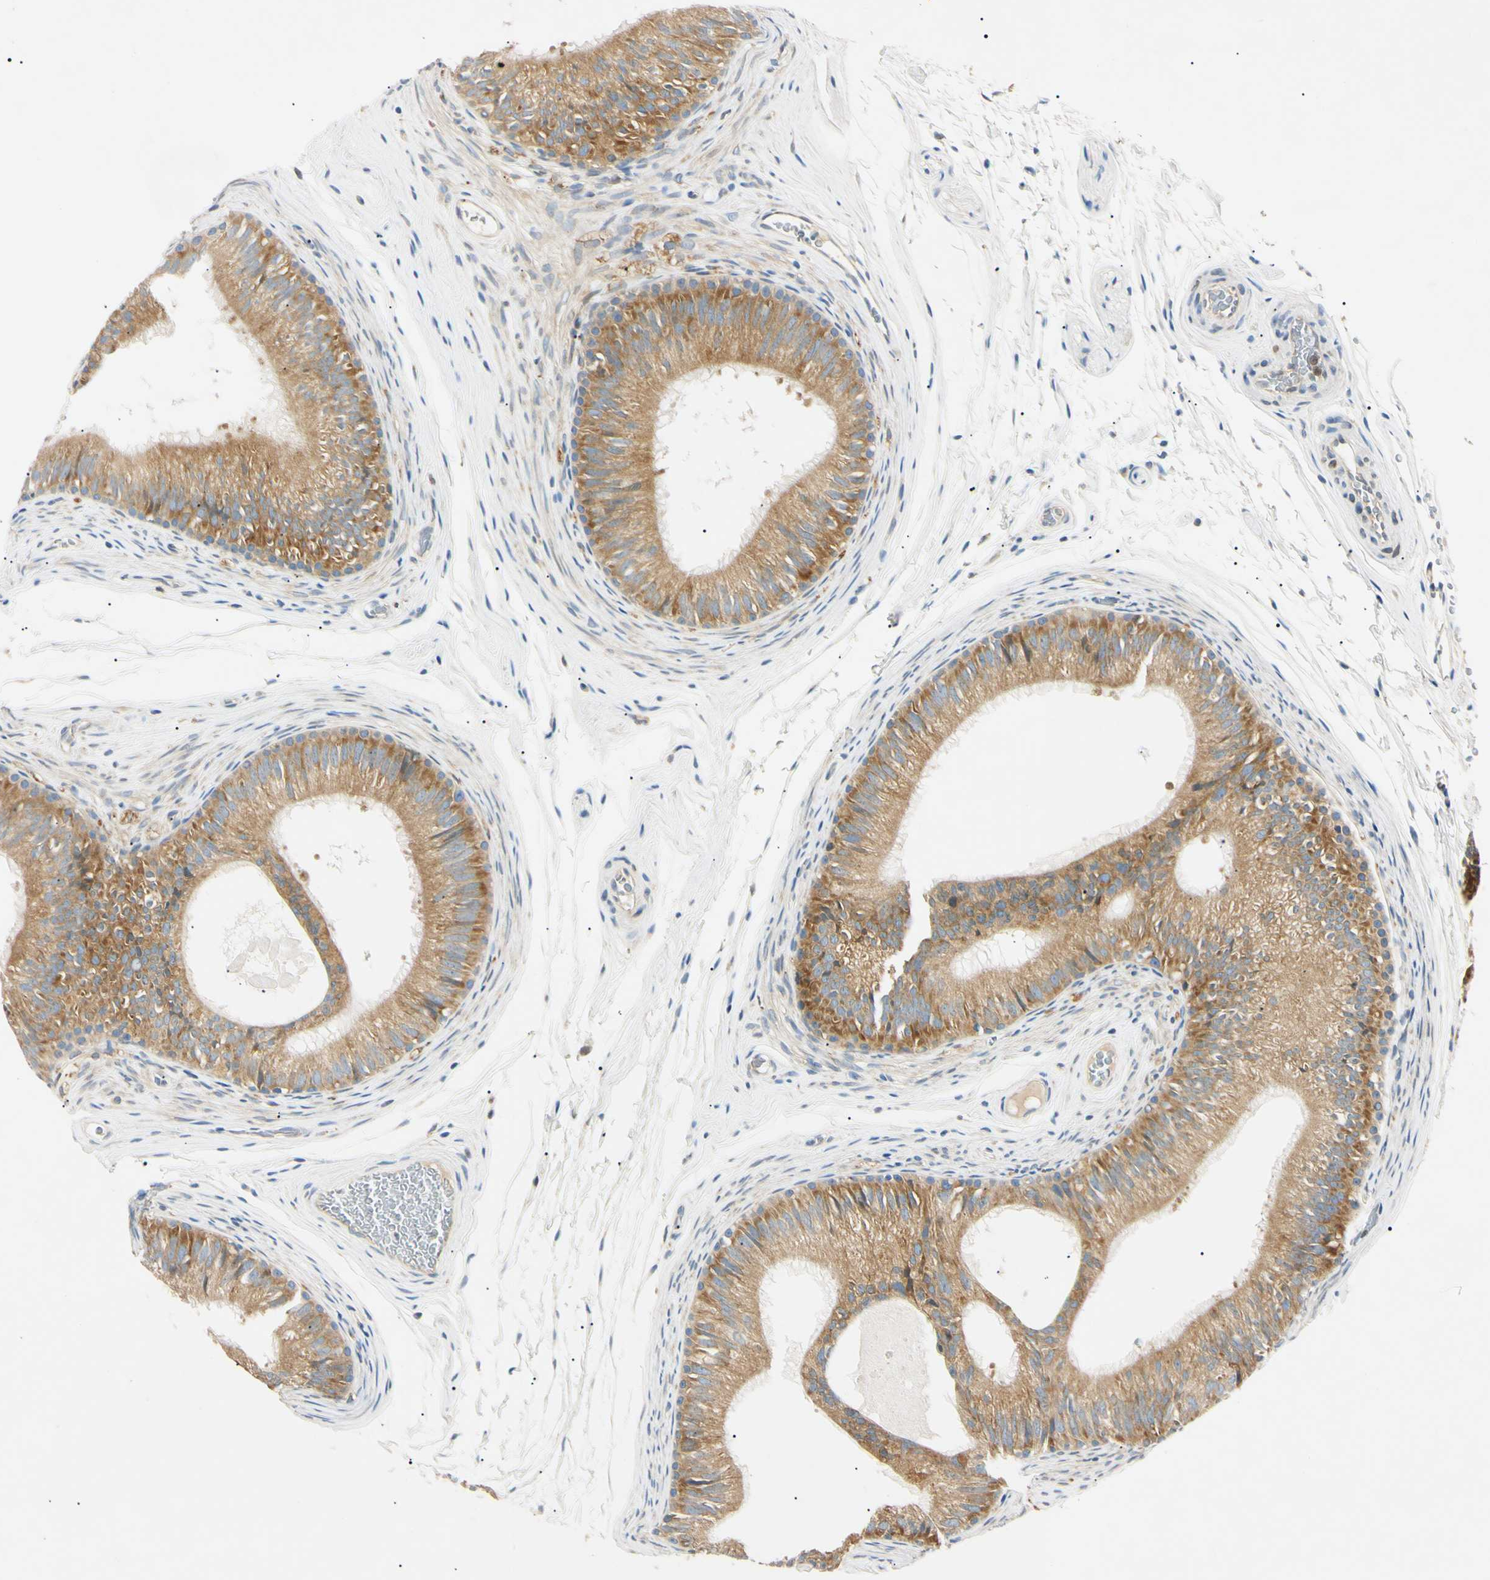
{"staining": {"intensity": "moderate", "quantity": ">75%", "location": "cytoplasmic/membranous"}, "tissue": "epididymis", "cell_type": "Glandular cells", "image_type": "normal", "snomed": [{"axis": "morphology", "description": "Normal tissue, NOS"}, {"axis": "topography", "description": "Epididymis"}], "caption": "IHC photomicrograph of normal epididymis: epididymis stained using immunohistochemistry exhibits medium levels of moderate protein expression localized specifically in the cytoplasmic/membranous of glandular cells, appearing as a cytoplasmic/membranous brown color.", "gene": "DNAJB12", "patient": {"sex": "male", "age": 36}}